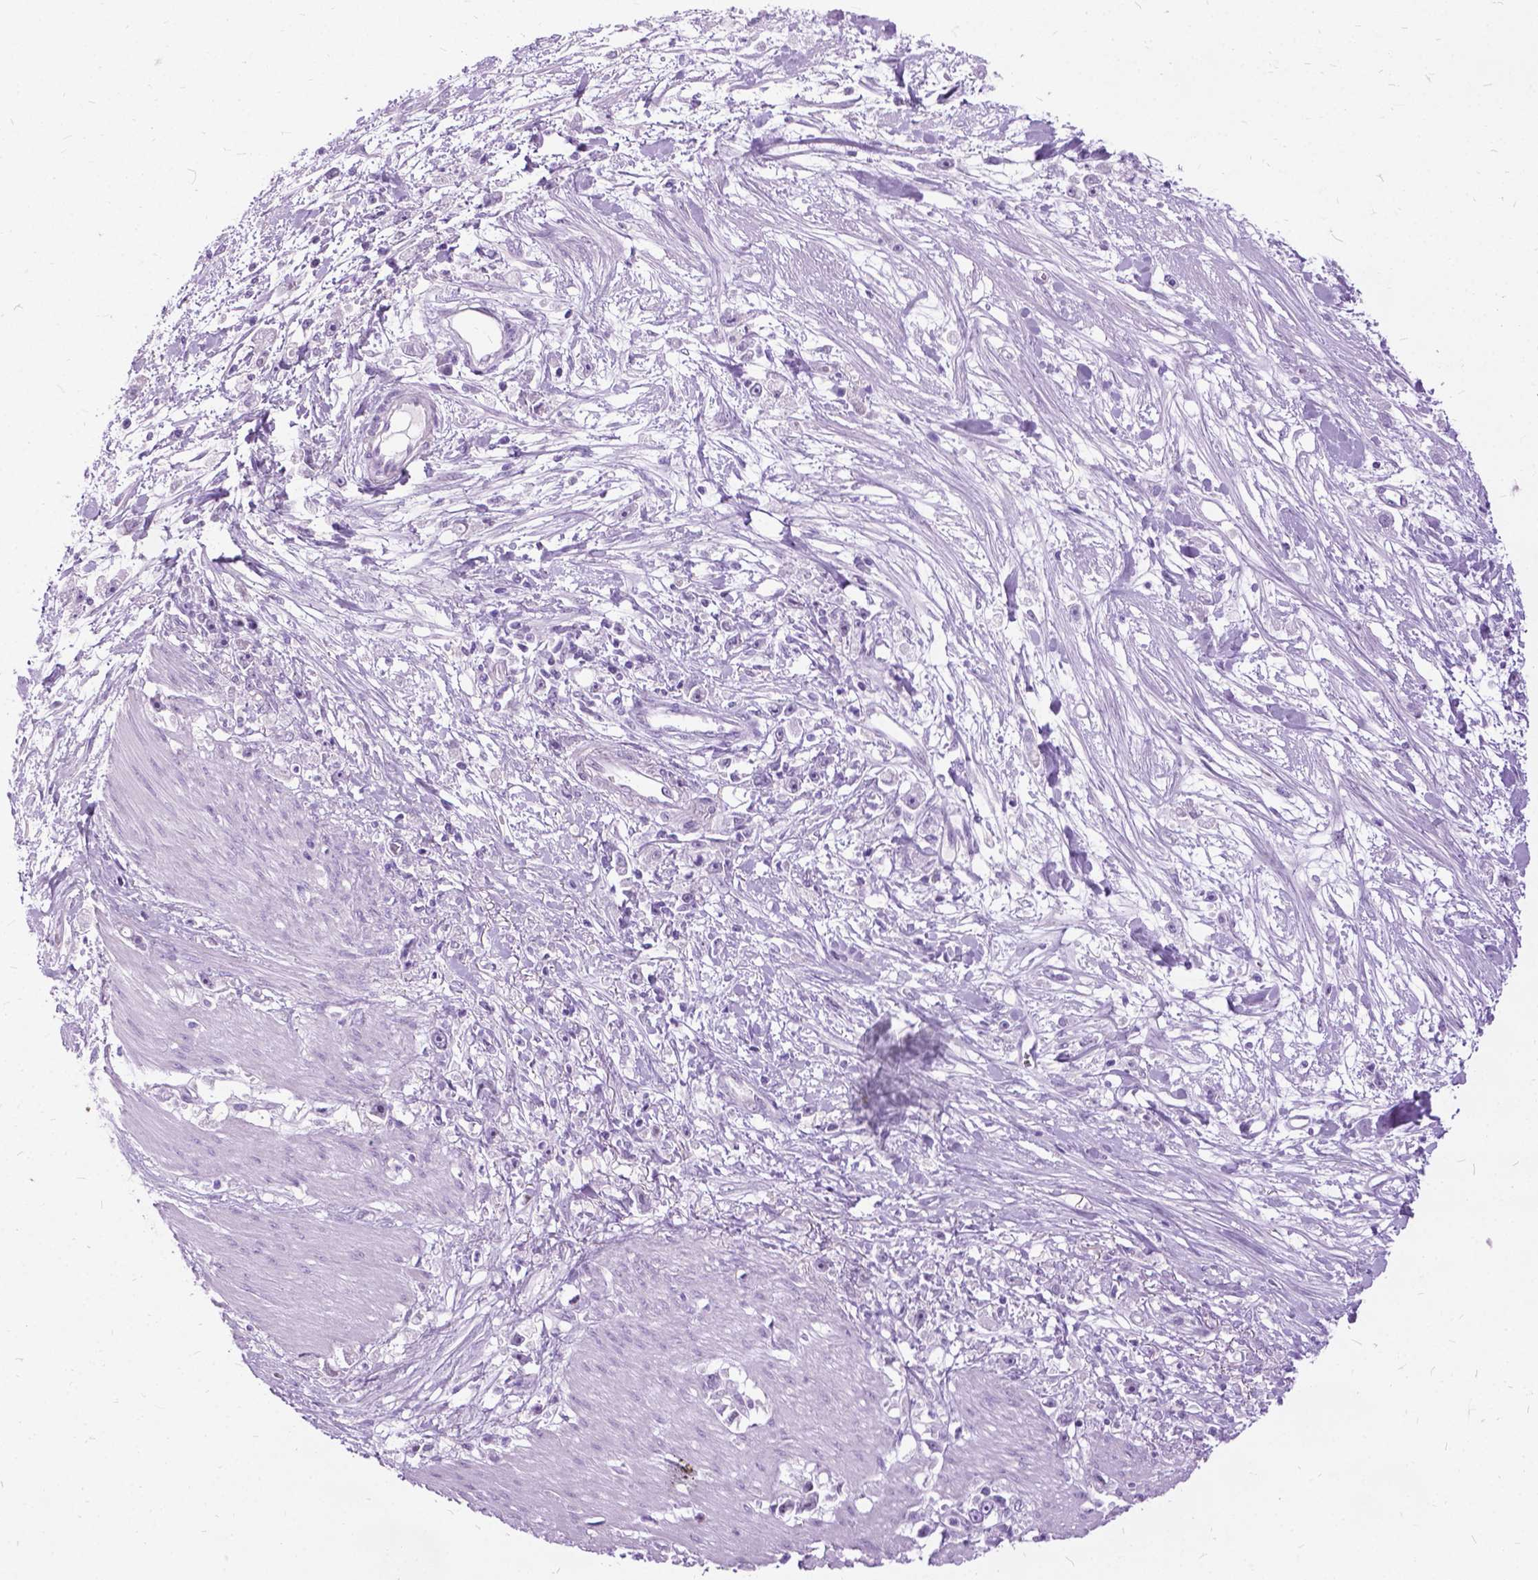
{"staining": {"intensity": "negative", "quantity": "none", "location": "none"}, "tissue": "stomach cancer", "cell_type": "Tumor cells", "image_type": "cancer", "snomed": [{"axis": "morphology", "description": "Adenocarcinoma, NOS"}, {"axis": "topography", "description": "Stomach"}], "caption": "The image reveals no staining of tumor cells in stomach adenocarcinoma.", "gene": "PROB1", "patient": {"sex": "female", "age": 59}}